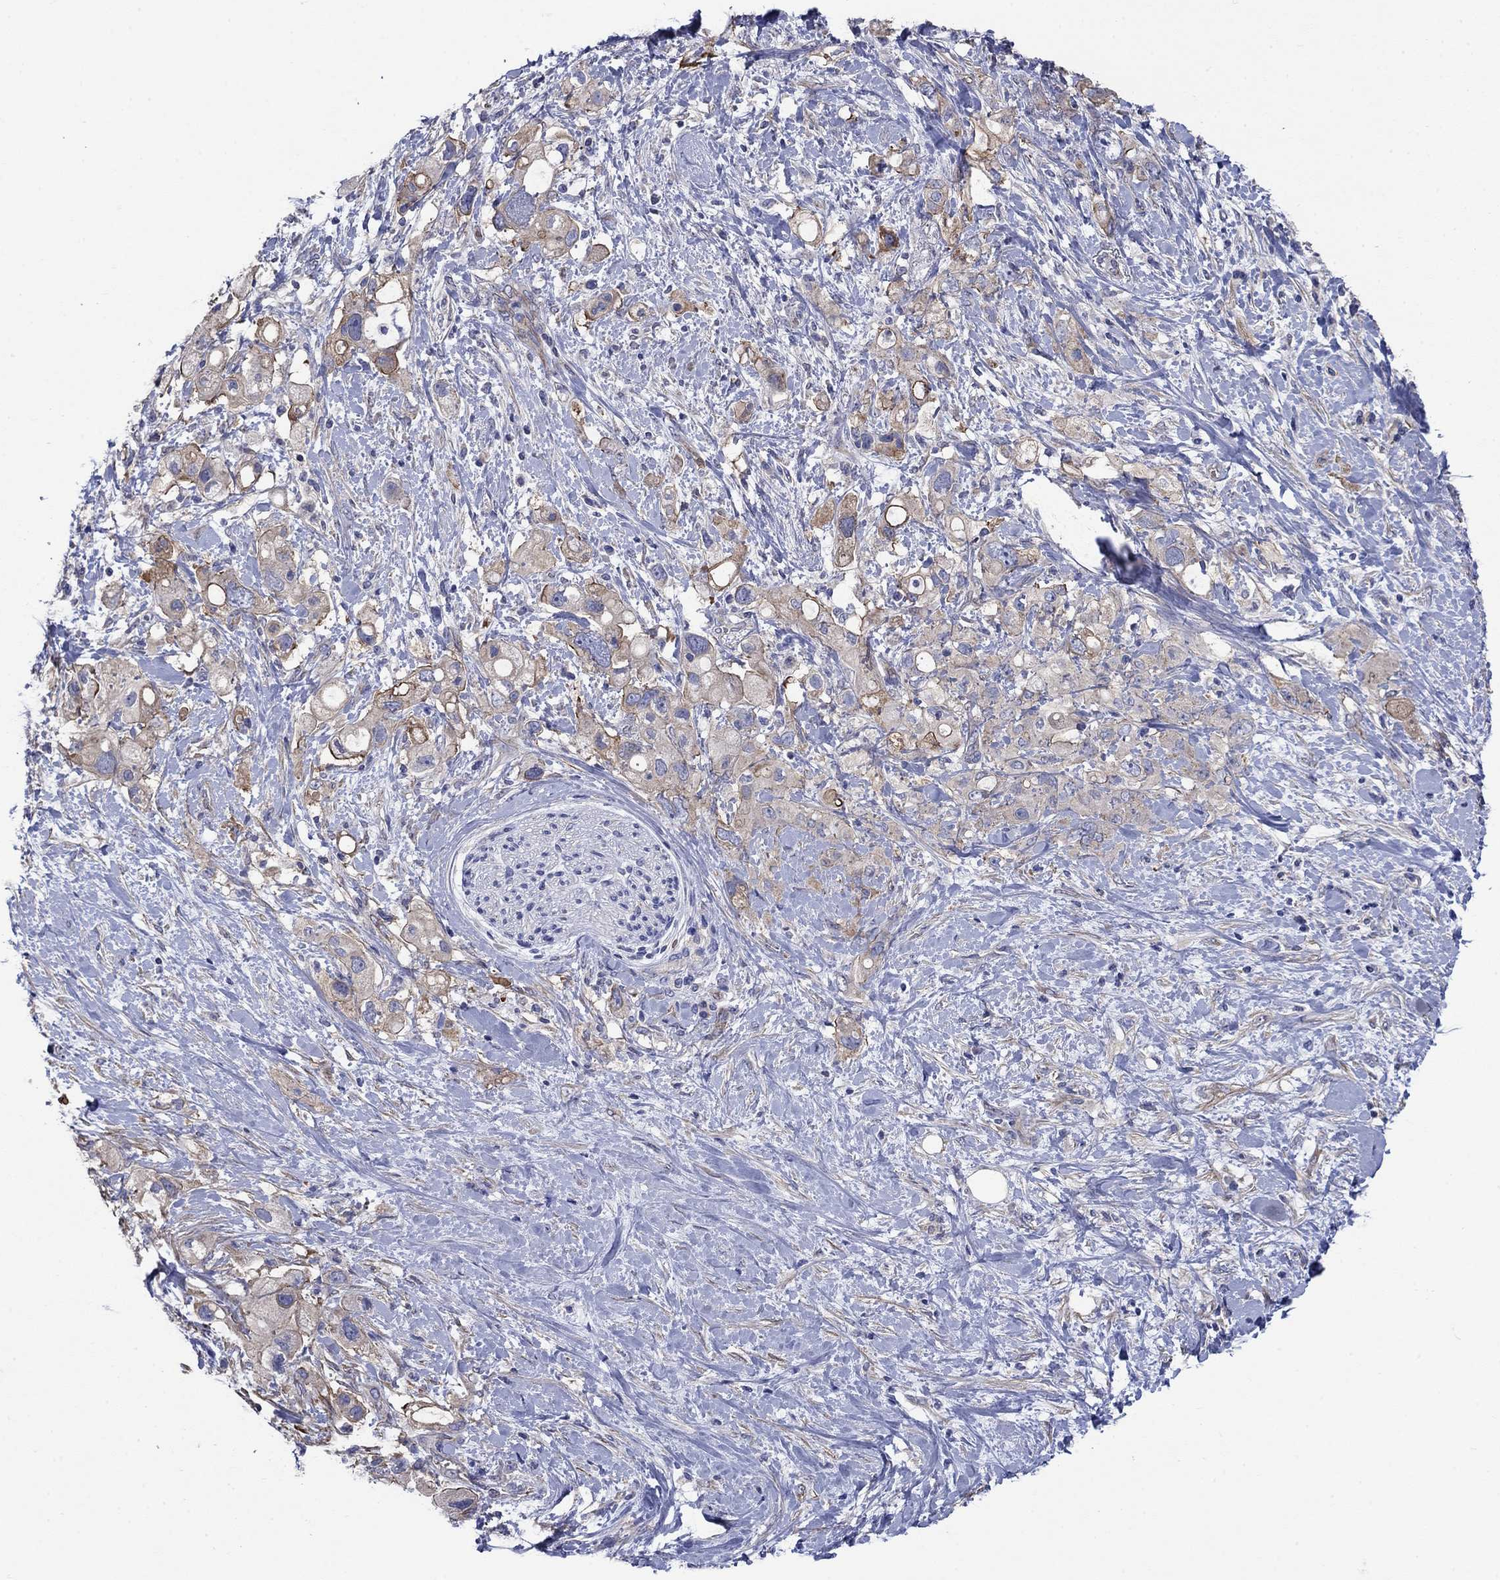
{"staining": {"intensity": "strong", "quantity": "<25%", "location": "cytoplasmic/membranous"}, "tissue": "pancreatic cancer", "cell_type": "Tumor cells", "image_type": "cancer", "snomed": [{"axis": "morphology", "description": "Adenocarcinoma, NOS"}, {"axis": "topography", "description": "Pancreas"}], "caption": "A histopathology image of pancreatic cancer stained for a protein shows strong cytoplasmic/membranous brown staining in tumor cells.", "gene": "FLNC", "patient": {"sex": "female", "age": 56}}